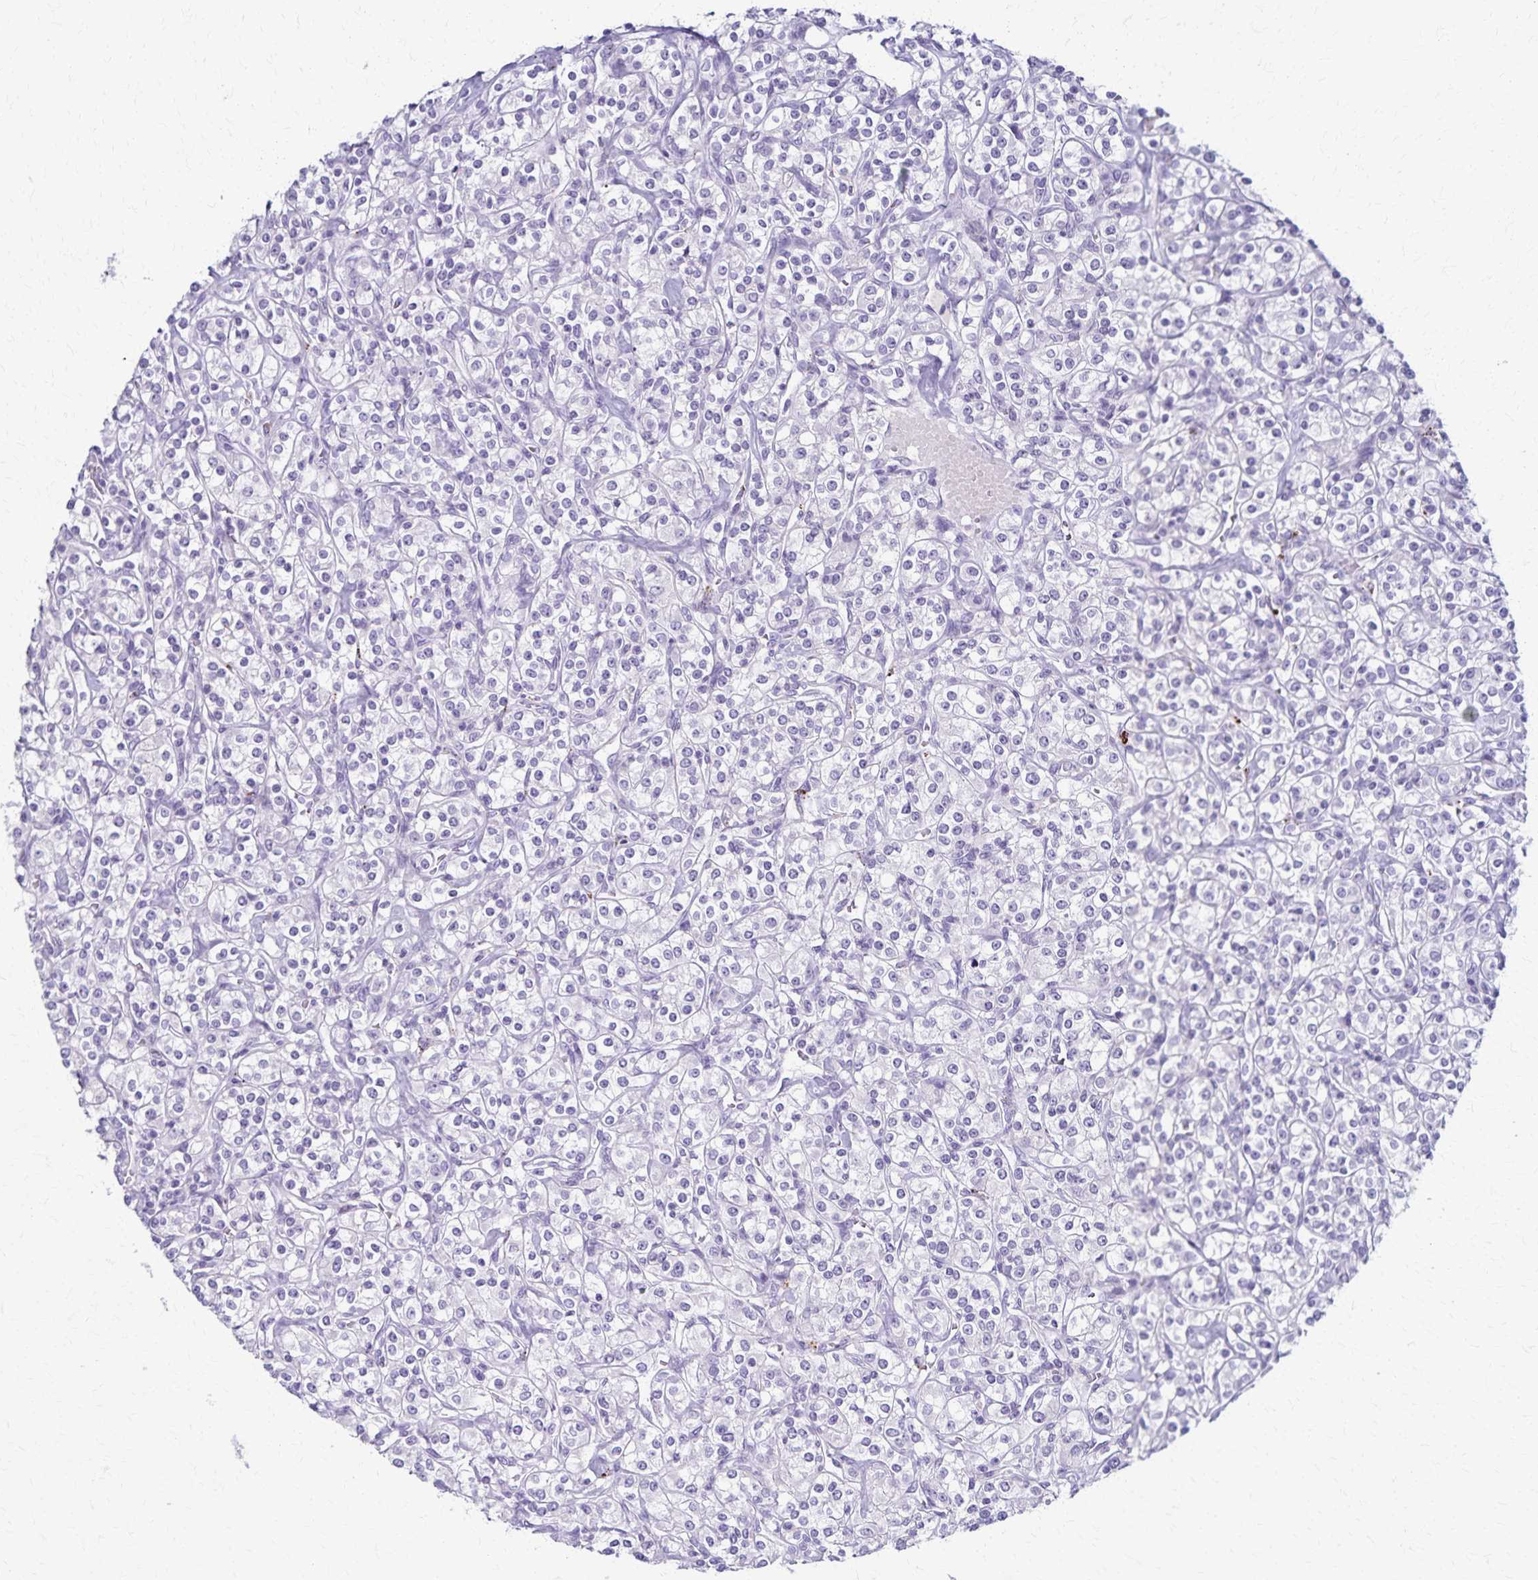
{"staining": {"intensity": "negative", "quantity": "none", "location": "none"}, "tissue": "renal cancer", "cell_type": "Tumor cells", "image_type": "cancer", "snomed": [{"axis": "morphology", "description": "Adenocarcinoma, NOS"}, {"axis": "topography", "description": "Kidney"}], "caption": "This is a image of IHC staining of renal adenocarcinoma, which shows no staining in tumor cells. (DAB (3,3'-diaminobenzidine) immunohistochemistry (IHC), high magnification).", "gene": "TMEM60", "patient": {"sex": "male", "age": 77}}